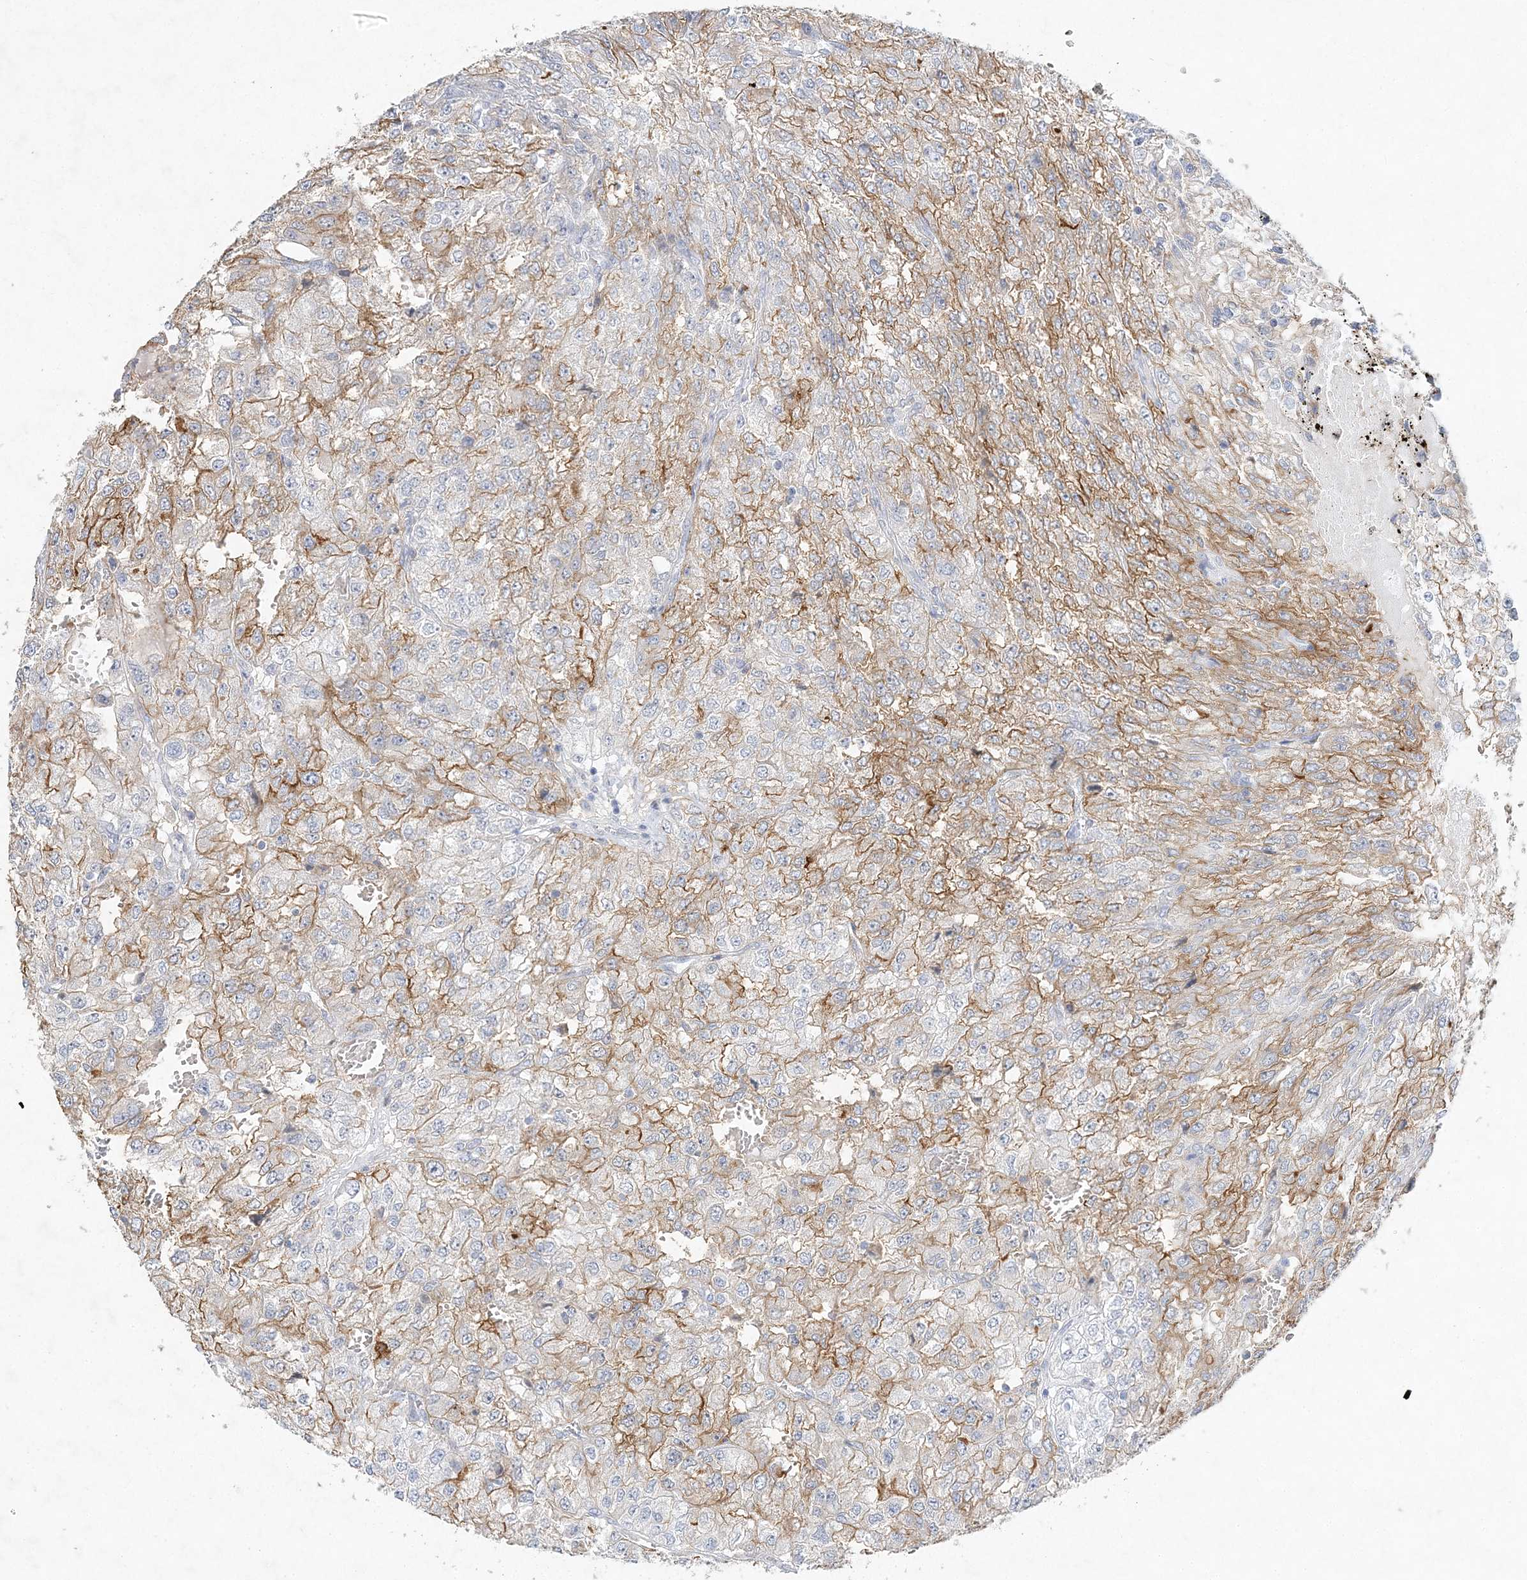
{"staining": {"intensity": "moderate", "quantity": ">75%", "location": "cytoplasmic/membranous"}, "tissue": "renal cancer", "cell_type": "Tumor cells", "image_type": "cancer", "snomed": [{"axis": "morphology", "description": "Adenocarcinoma, NOS"}, {"axis": "topography", "description": "Kidney"}], "caption": "Immunohistochemistry (IHC) histopathology image of neoplastic tissue: human renal cancer (adenocarcinoma) stained using IHC exhibits medium levels of moderate protein expression localized specifically in the cytoplasmic/membranous of tumor cells, appearing as a cytoplasmic/membranous brown color.", "gene": "MAT2B", "patient": {"sex": "female", "age": 54}}